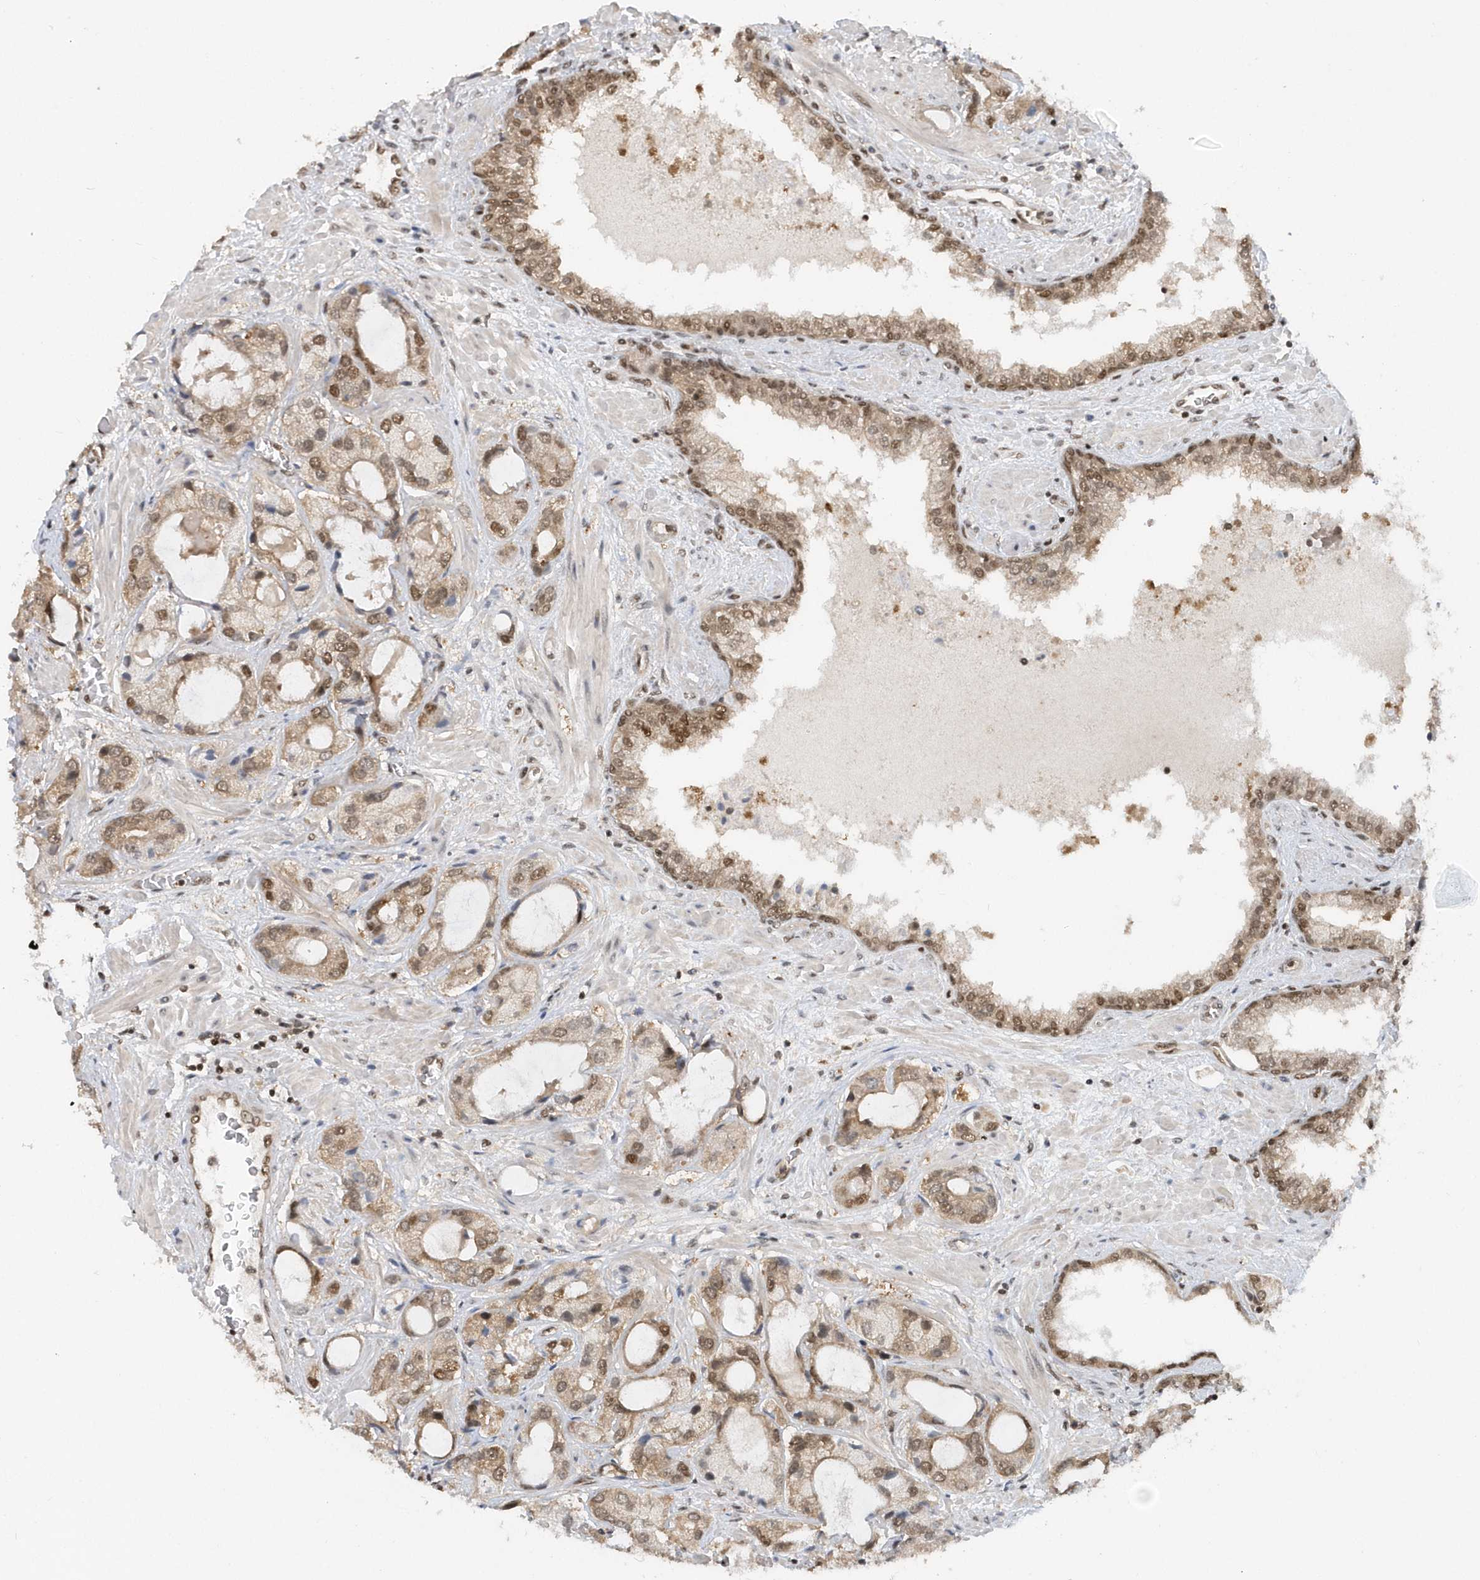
{"staining": {"intensity": "moderate", "quantity": ">75%", "location": "nuclear"}, "tissue": "prostate cancer", "cell_type": "Tumor cells", "image_type": "cancer", "snomed": [{"axis": "morphology", "description": "Normal tissue, NOS"}, {"axis": "morphology", "description": "Adenocarcinoma, High grade"}, {"axis": "topography", "description": "Prostate"}, {"axis": "topography", "description": "Peripheral nerve tissue"}], "caption": "Approximately >75% of tumor cells in human prostate high-grade adenocarcinoma demonstrate moderate nuclear protein positivity as visualized by brown immunohistochemical staining.", "gene": "SEPHS1", "patient": {"sex": "male", "age": 59}}